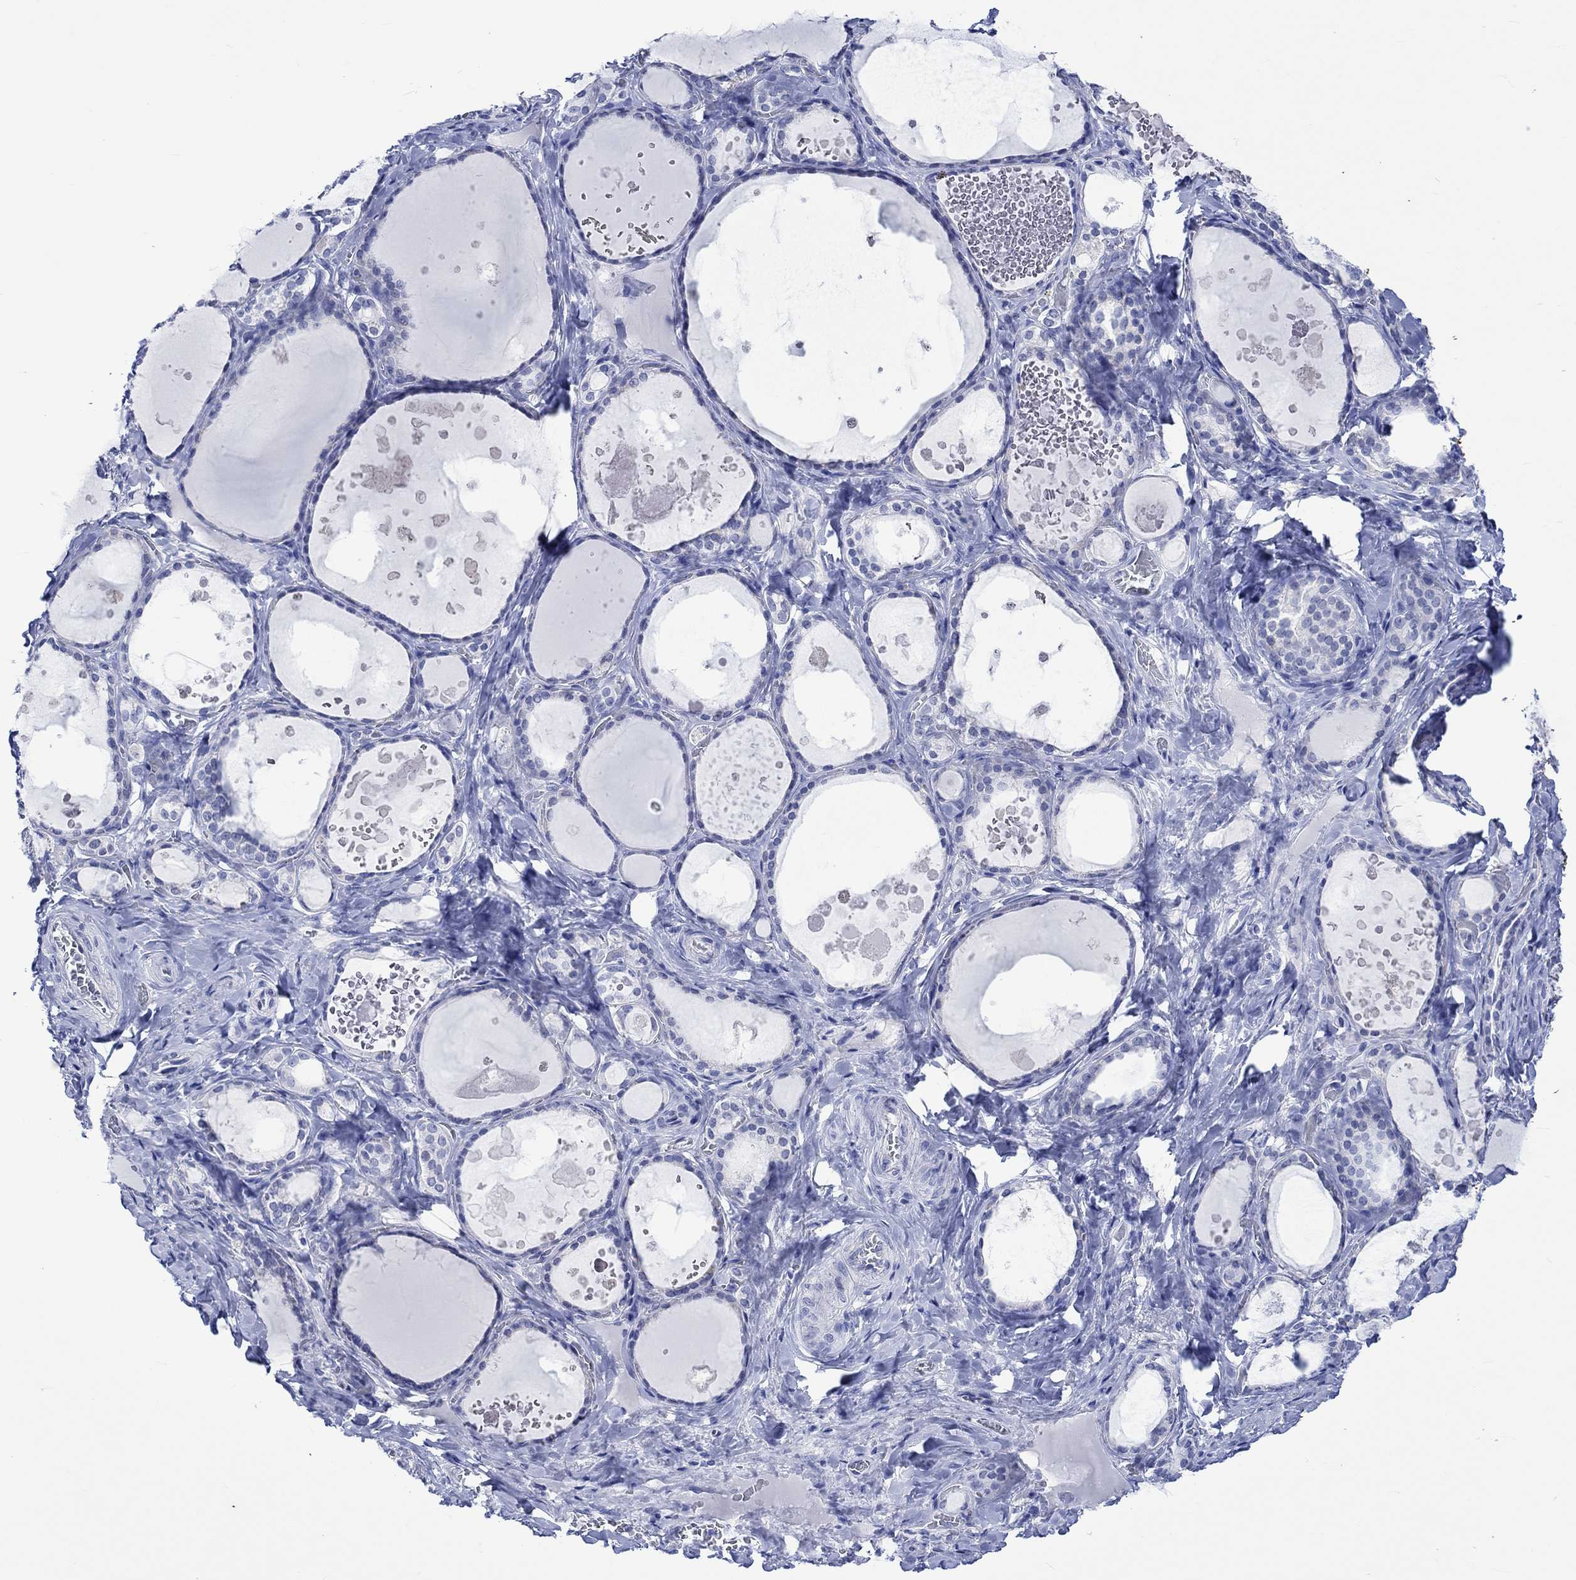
{"staining": {"intensity": "negative", "quantity": "none", "location": "none"}, "tissue": "thyroid gland", "cell_type": "Glandular cells", "image_type": "normal", "snomed": [{"axis": "morphology", "description": "Normal tissue, NOS"}, {"axis": "topography", "description": "Thyroid gland"}], "caption": "Immunohistochemical staining of benign human thyroid gland displays no significant positivity in glandular cells. The staining was performed using DAB (3,3'-diaminobenzidine) to visualize the protein expression in brown, while the nuclei were stained in blue with hematoxylin (Magnification: 20x).", "gene": "KLHL33", "patient": {"sex": "female", "age": 56}}